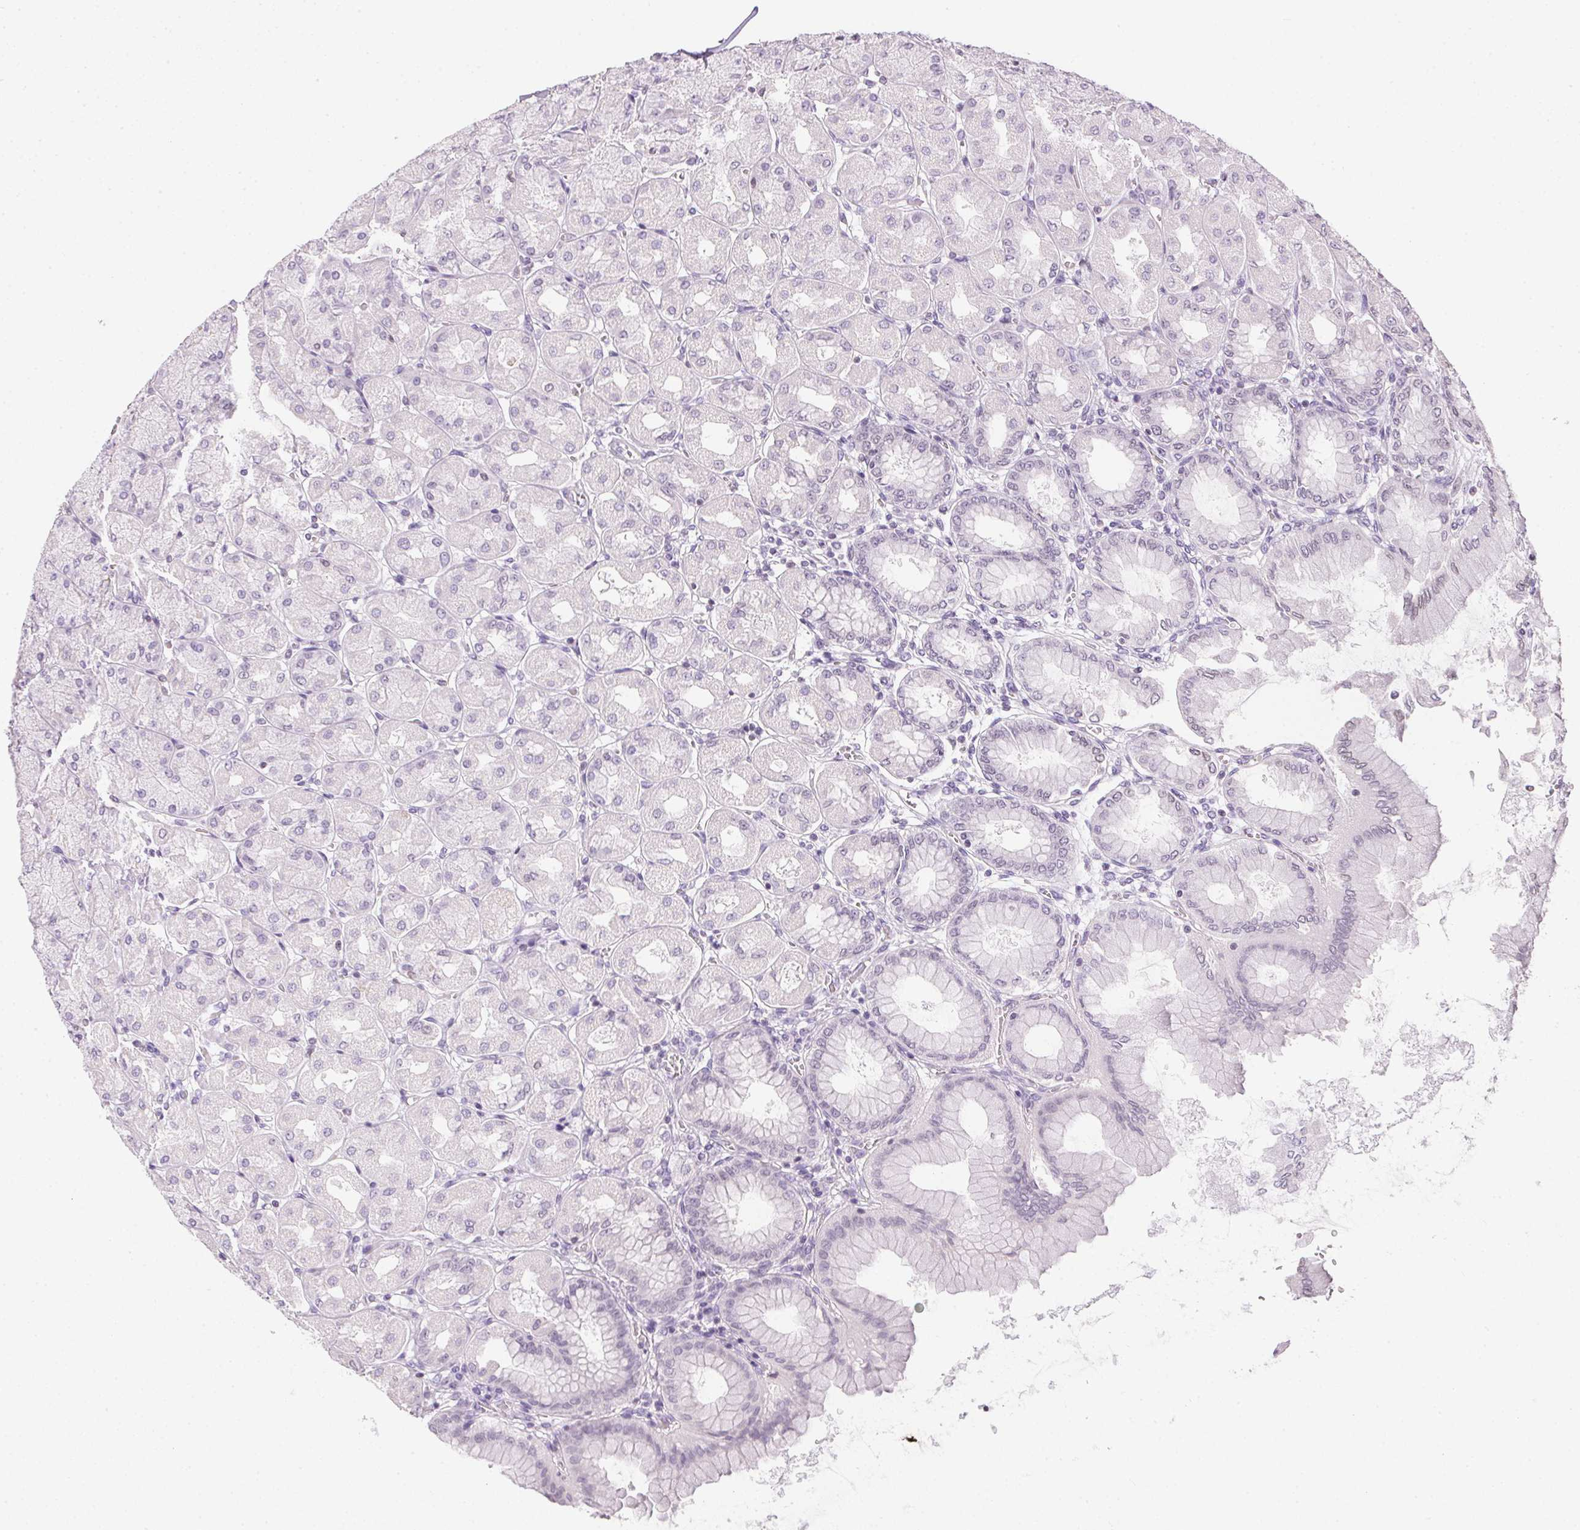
{"staining": {"intensity": "negative", "quantity": "none", "location": "none"}, "tissue": "stomach", "cell_type": "Glandular cells", "image_type": "normal", "snomed": [{"axis": "morphology", "description": "Normal tissue, NOS"}, {"axis": "topography", "description": "Stomach, upper"}], "caption": "Unremarkable stomach was stained to show a protein in brown. There is no significant staining in glandular cells. (DAB immunohistochemistry with hematoxylin counter stain).", "gene": "PRL", "patient": {"sex": "female", "age": 56}}